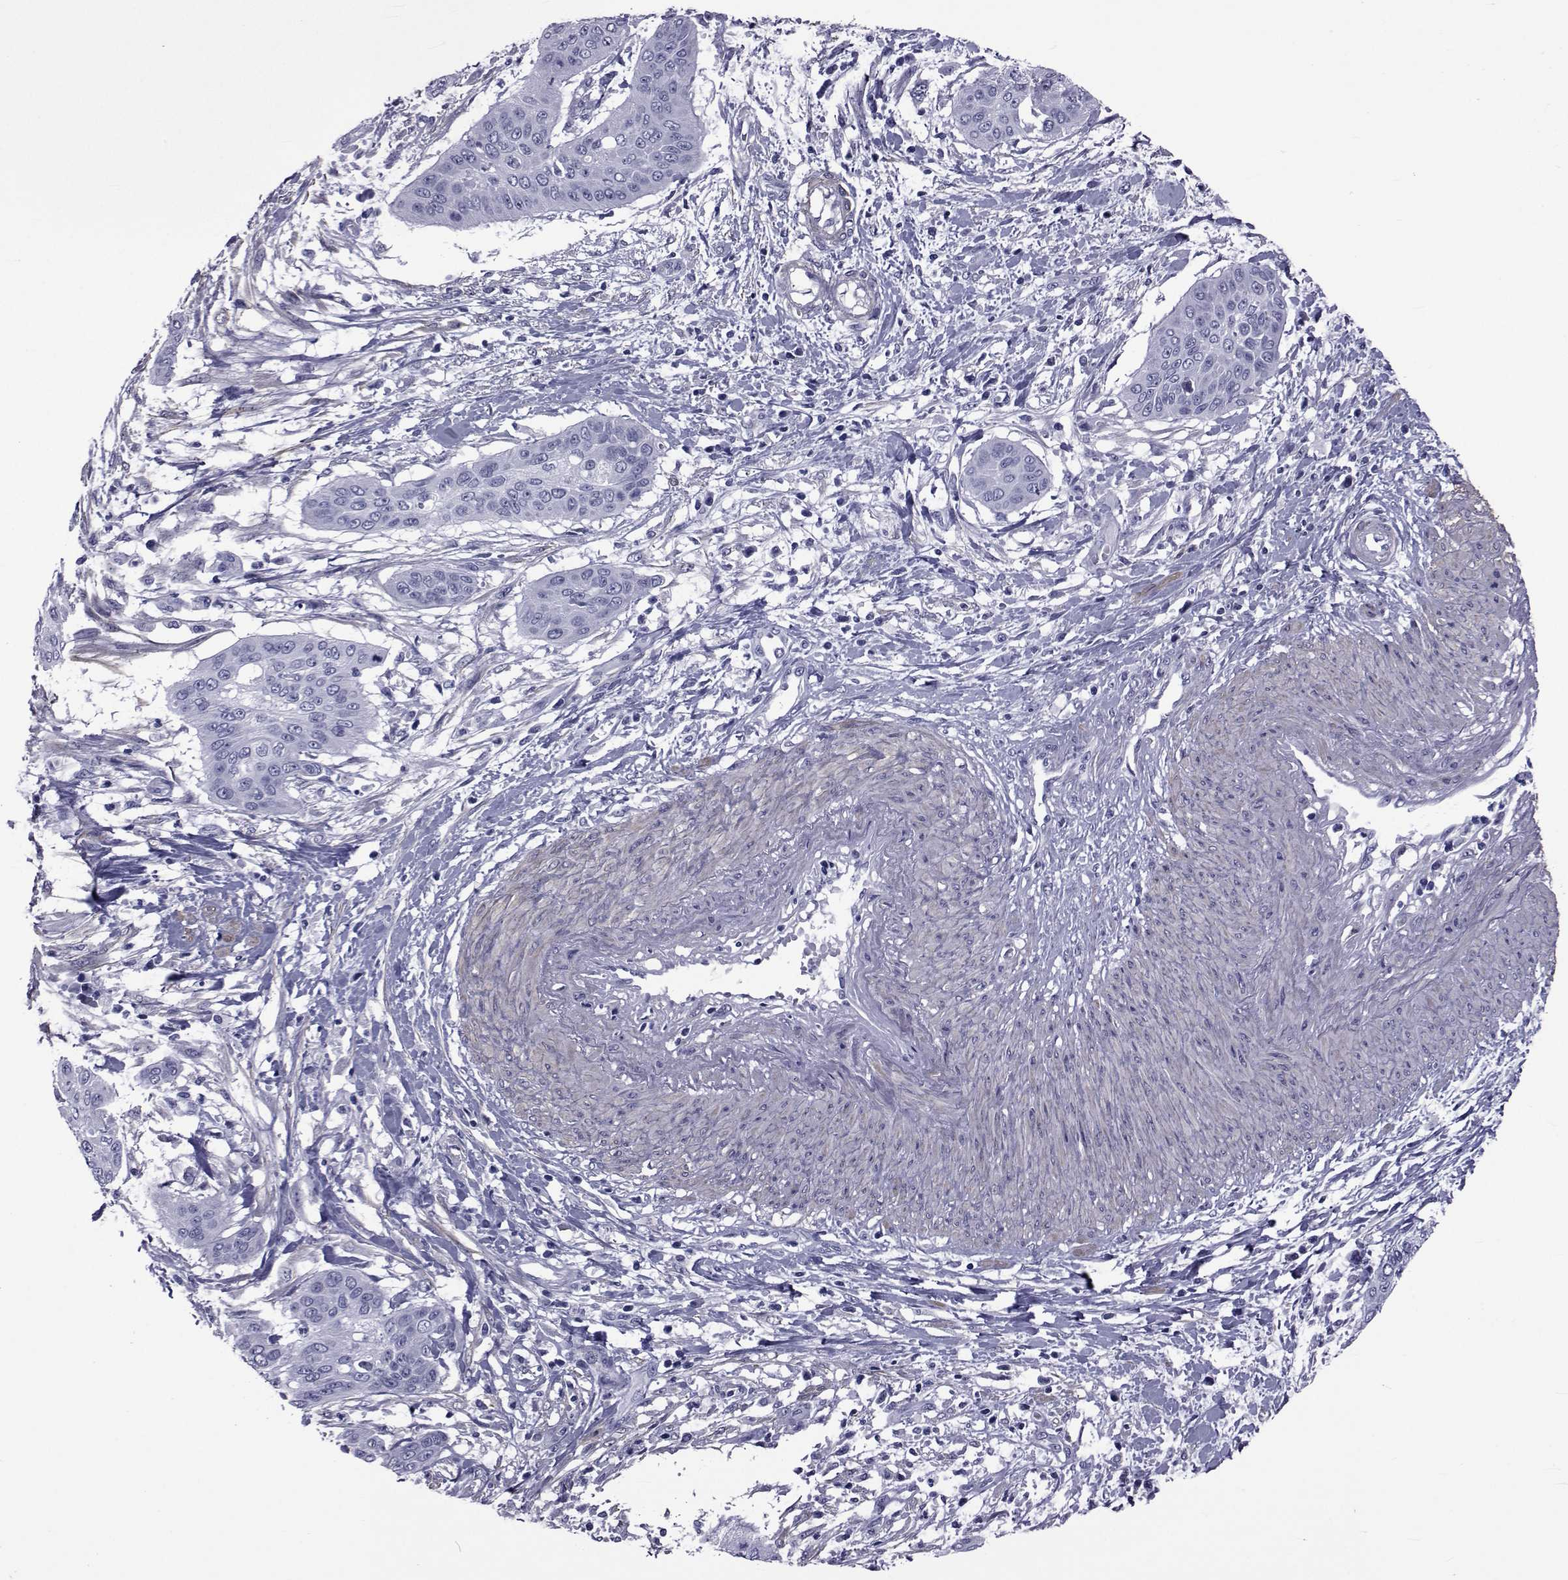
{"staining": {"intensity": "negative", "quantity": "none", "location": "none"}, "tissue": "cervical cancer", "cell_type": "Tumor cells", "image_type": "cancer", "snomed": [{"axis": "morphology", "description": "Squamous cell carcinoma, NOS"}, {"axis": "topography", "description": "Cervix"}], "caption": "DAB immunohistochemical staining of cervical squamous cell carcinoma displays no significant staining in tumor cells. (DAB immunohistochemistry (IHC), high magnification).", "gene": "GKAP1", "patient": {"sex": "female", "age": 39}}